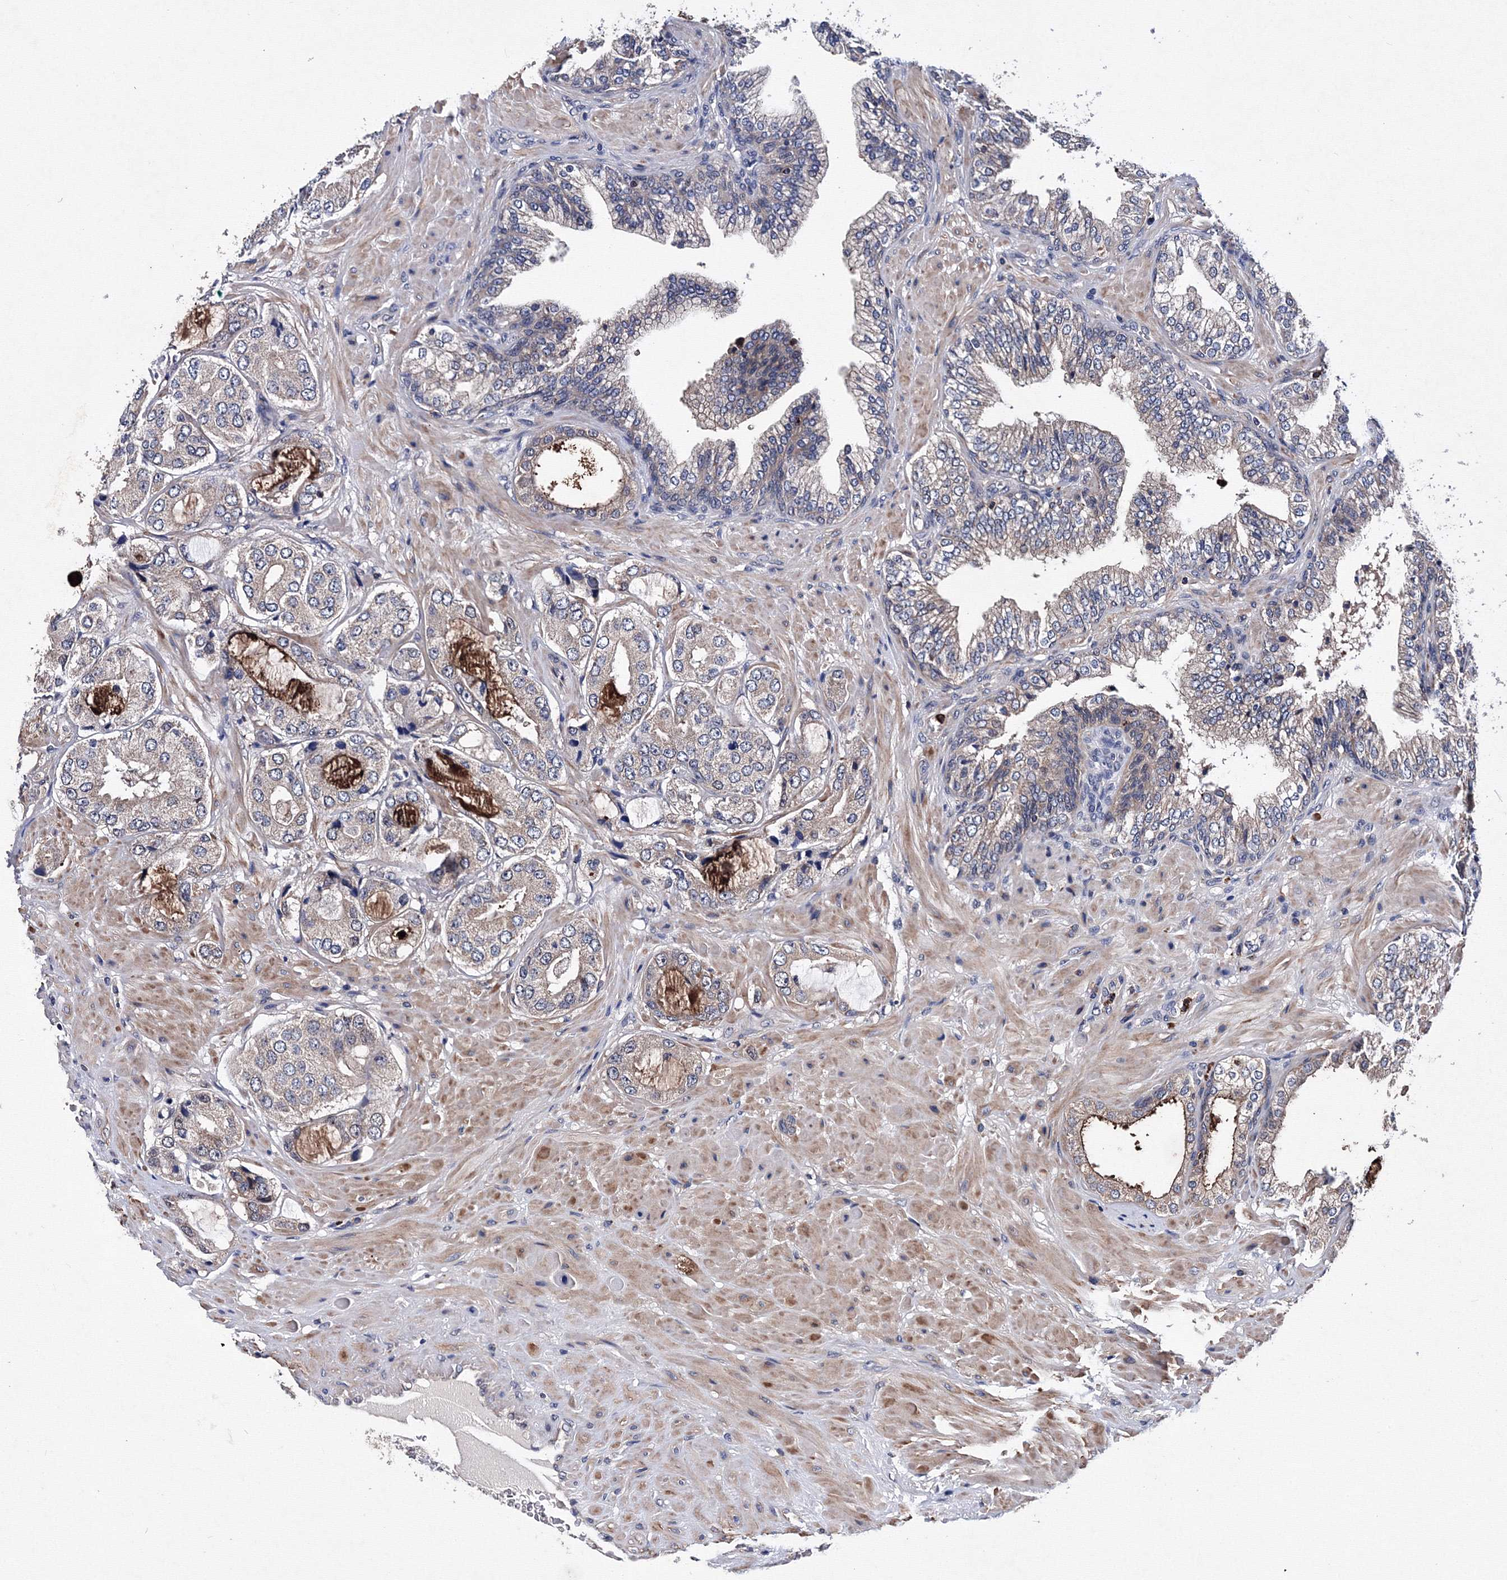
{"staining": {"intensity": "negative", "quantity": "none", "location": "none"}, "tissue": "prostate cancer", "cell_type": "Tumor cells", "image_type": "cancer", "snomed": [{"axis": "morphology", "description": "Adenocarcinoma, High grade"}, {"axis": "topography", "description": "Prostate"}], "caption": "Protein analysis of prostate adenocarcinoma (high-grade) exhibits no significant staining in tumor cells. The staining was performed using DAB (3,3'-diaminobenzidine) to visualize the protein expression in brown, while the nuclei were stained in blue with hematoxylin (Magnification: 20x).", "gene": "PHYKPL", "patient": {"sex": "male", "age": 59}}